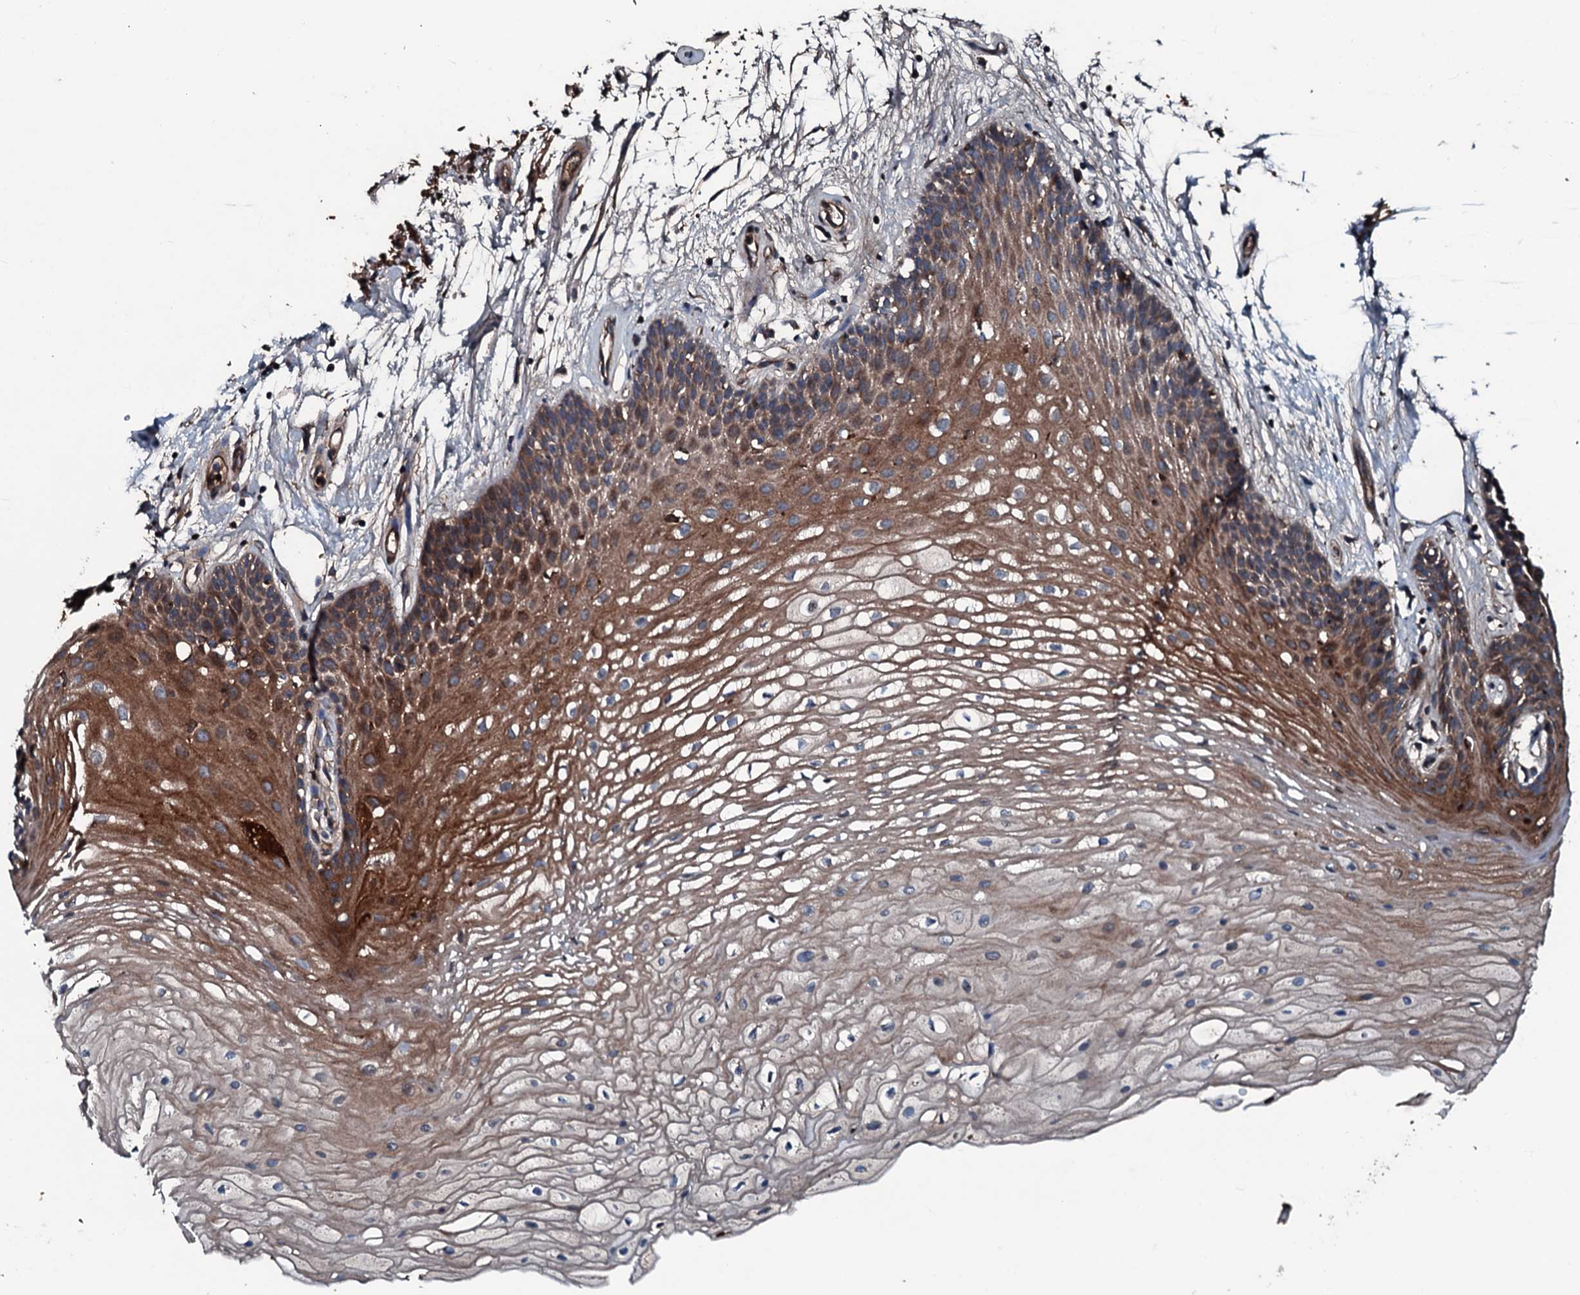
{"staining": {"intensity": "strong", "quantity": "25%-75%", "location": "cytoplasmic/membranous,nuclear"}, "tissue": "oral mucosa", "cell_type": "Squamous epithelial cells", "image_type": "normal", "snomed": [{"axis": "morphology", "description": "Normal tissue, NOS"}, {"axis": "topography", "description": "Oral tissue"}], "caption": "IHC staining of unremarkable oral mucosa, which demonstrates high levels of strong cytoplasmic/membranous,nuclear staining in about 25%-75% of squamous epithelial cells indicating strong cytoplasmic/membranous,nuclear protein positivity. The staining was performed using DAB (3,3'-diaminobenzidine) (brown) for protein detection and nuclei were counterstained in hematoxylin (blue).", "gene": "AARS1", "patient": {"sex": "female", "age": 80}}